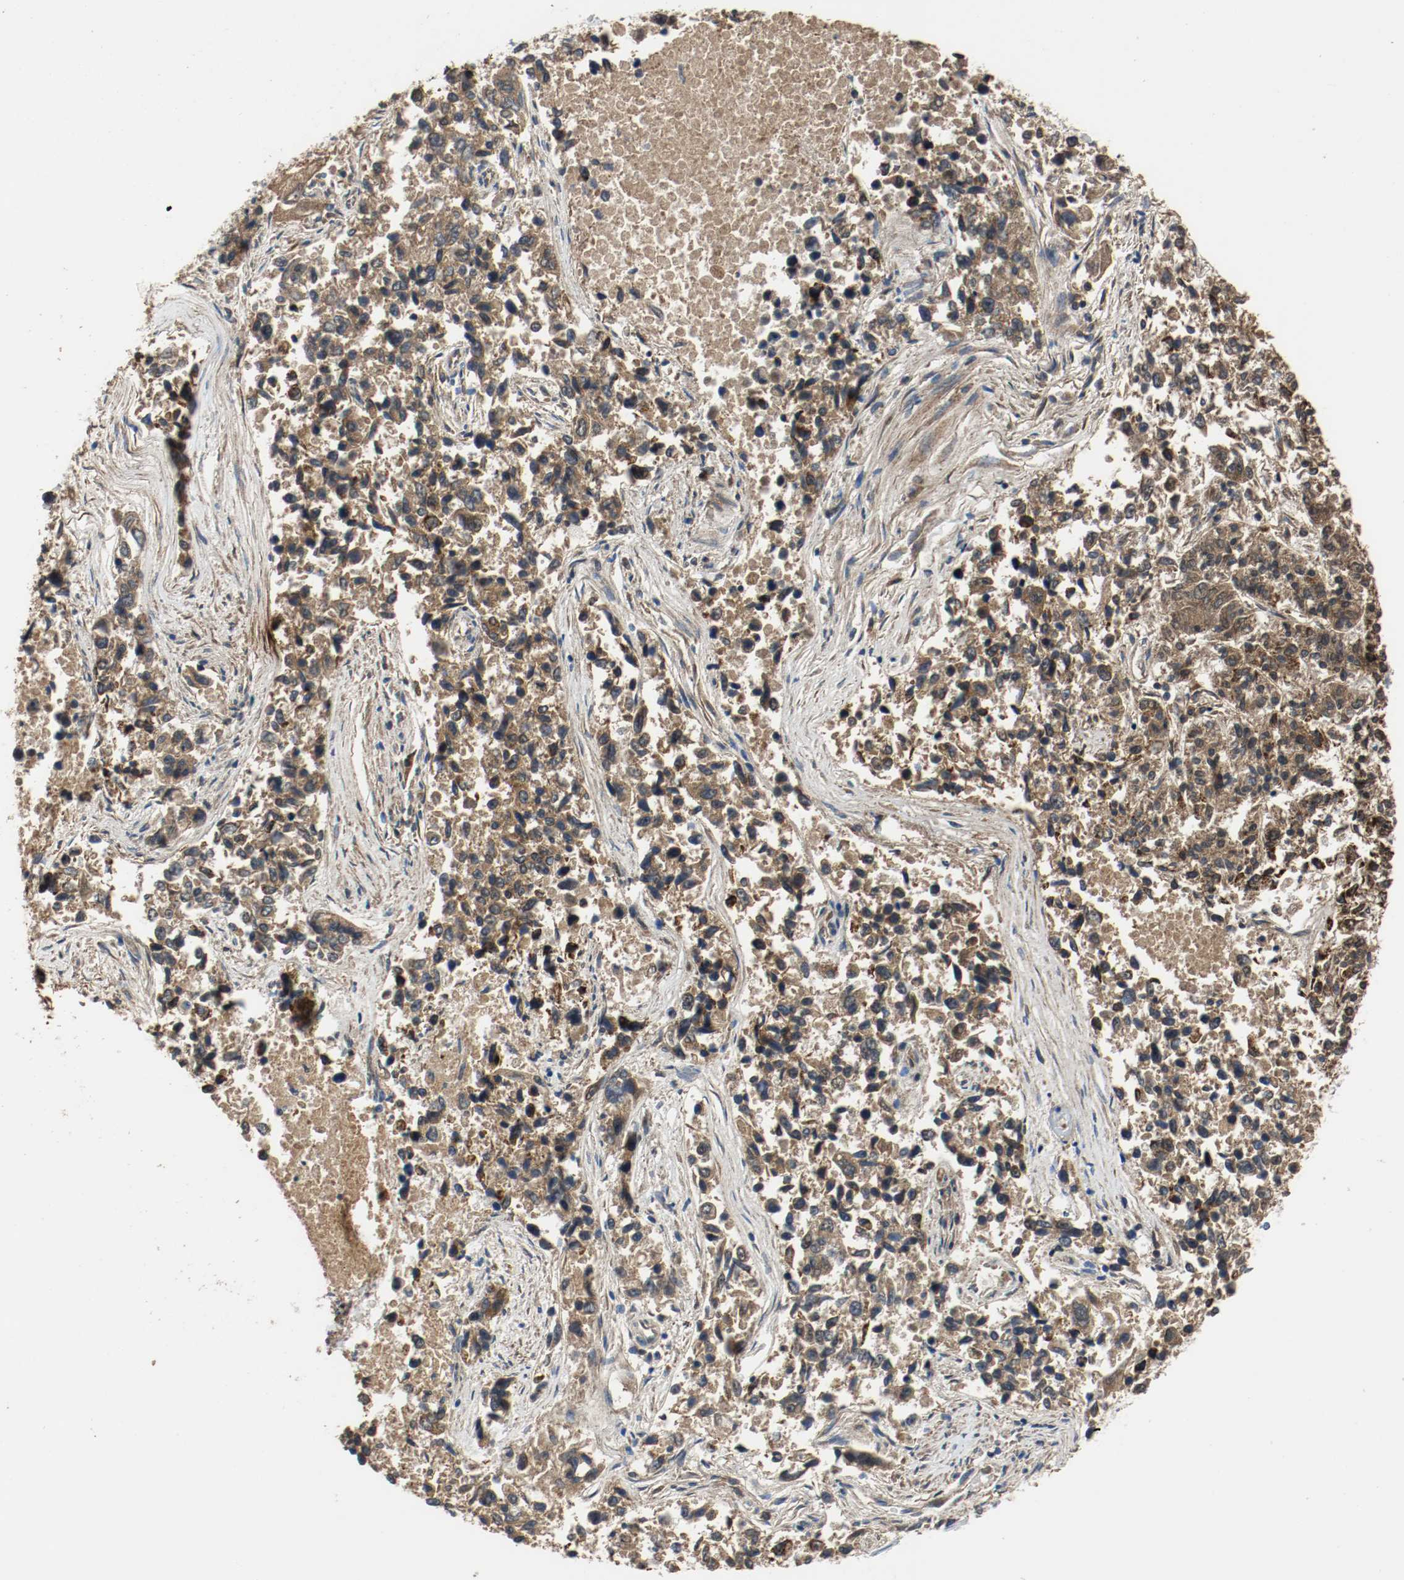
{"staining": {"intensity": "strong", "quantity": ">75%", "location": "cytoplasmic/membranous,nuclear"}, "tissue": "lung cancer", "cell_type": "Tumor cells", "image_type": "cancer", "snomed": [{"axis": "morphology", "description": "Adenocarcinoma, NOS"}, {"axis": "topography", "description": "Lung"}], "caption": "This histopathology image shows IHC staining of lung cancer (adenocarcinoma), with high strong cytoplasmic/membranous and nuclear staining in about >75% of tumor cells.", "gene": "ALDH4A1", "patient": {"sex": "male", "age": 84}}